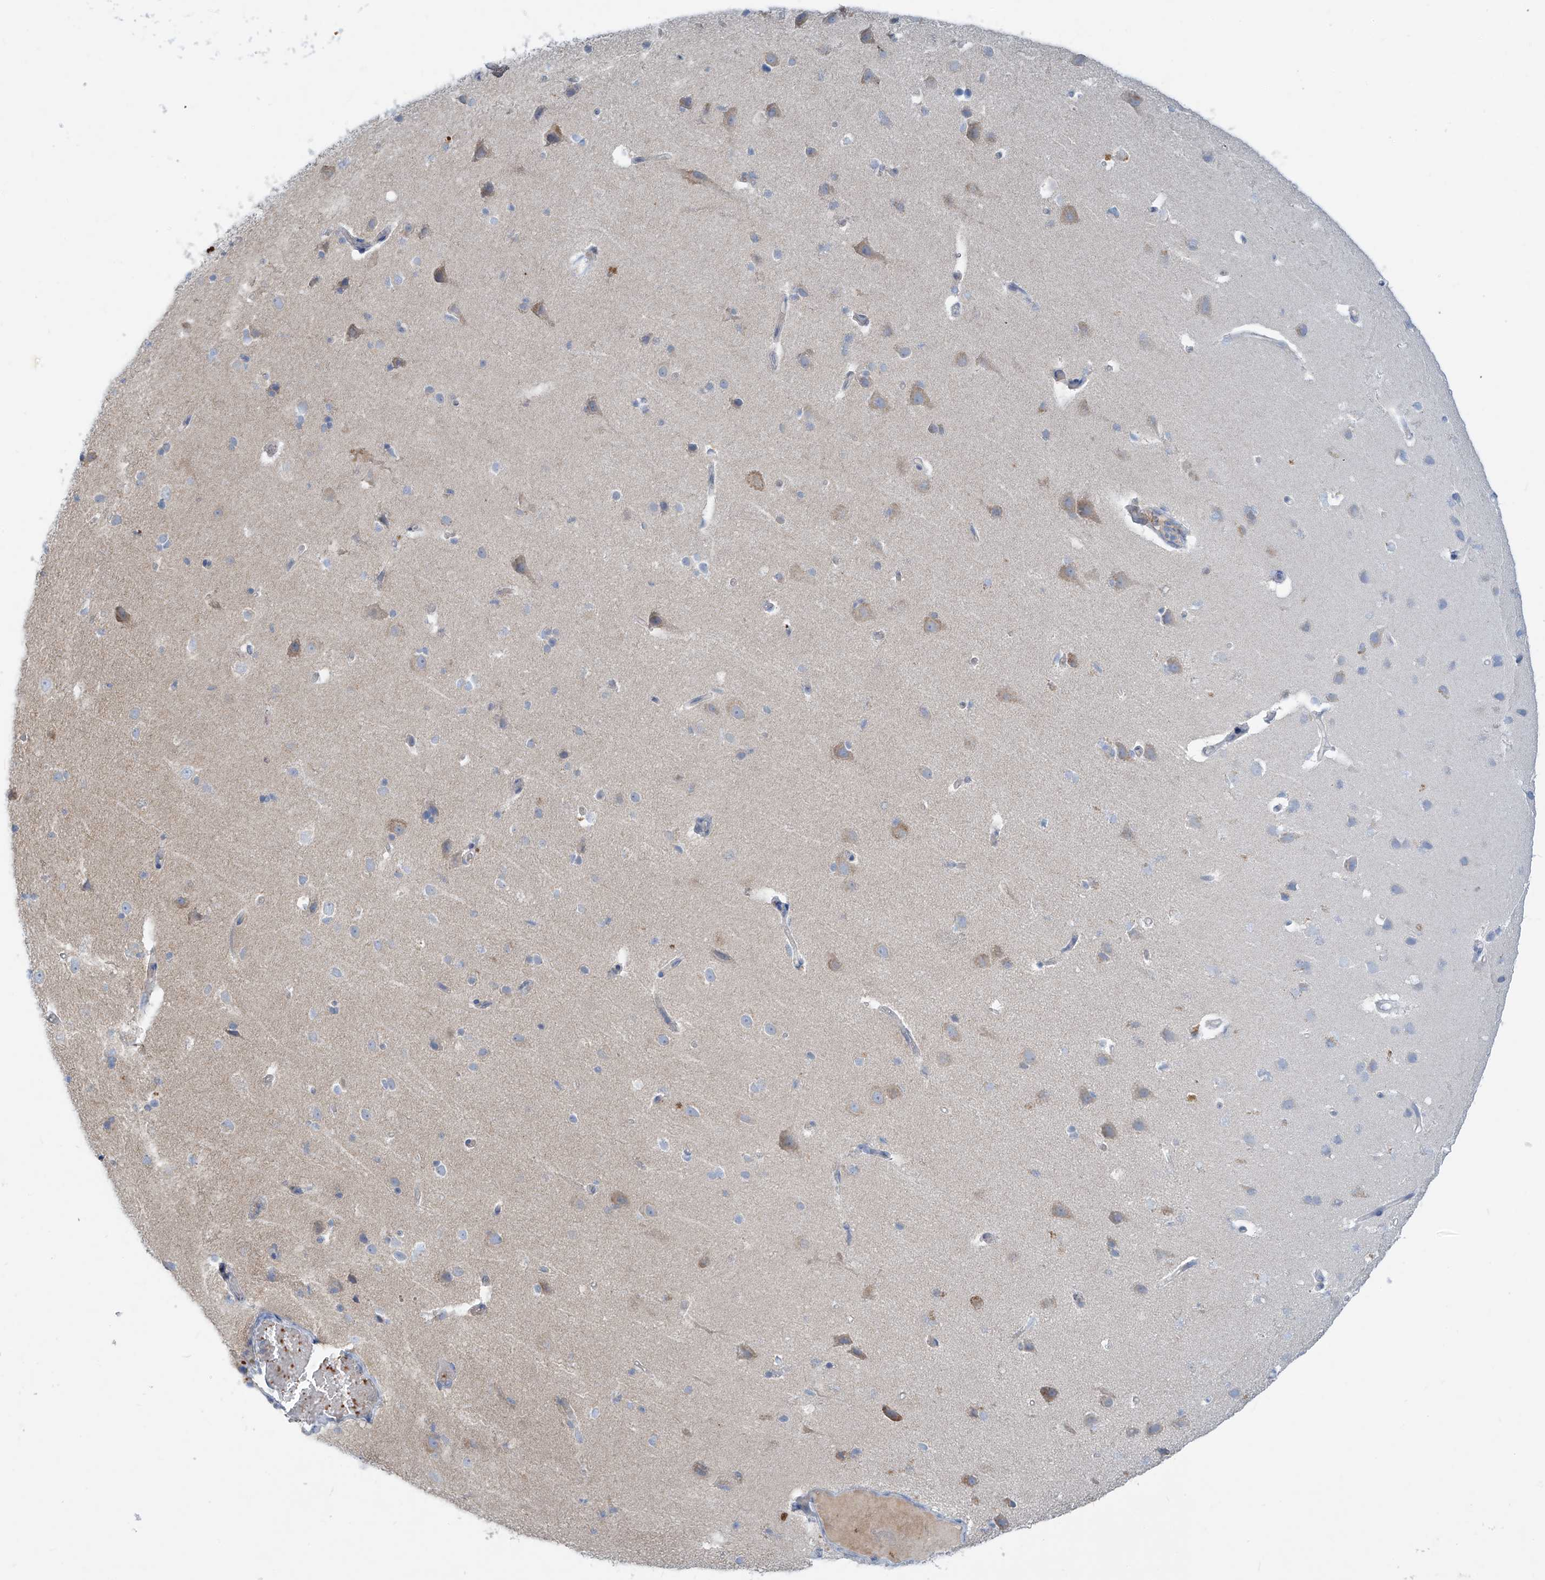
{"staining": {"intensity": "negative", "quantity": "none", "location": "none"}, "tissue": "cerebral cortex", "cell_type": "Endothelial cells", "image_type": "normal", "snomed": [{"axis": "morphology", "description": "Normal tissue, NOS"}, {"axis": "topography", "description": "Cerebral cortex"}], "caption": "The immunohistochemistry (IHC) image has no significant expression in endothelial cells of cerebral cortex. The staining is performed using DAB brown chromogen with nuclei counter-stained in using hematoxylin.", "gene": "DGKQ", "patient": {"sex": "male", "age": 34}}